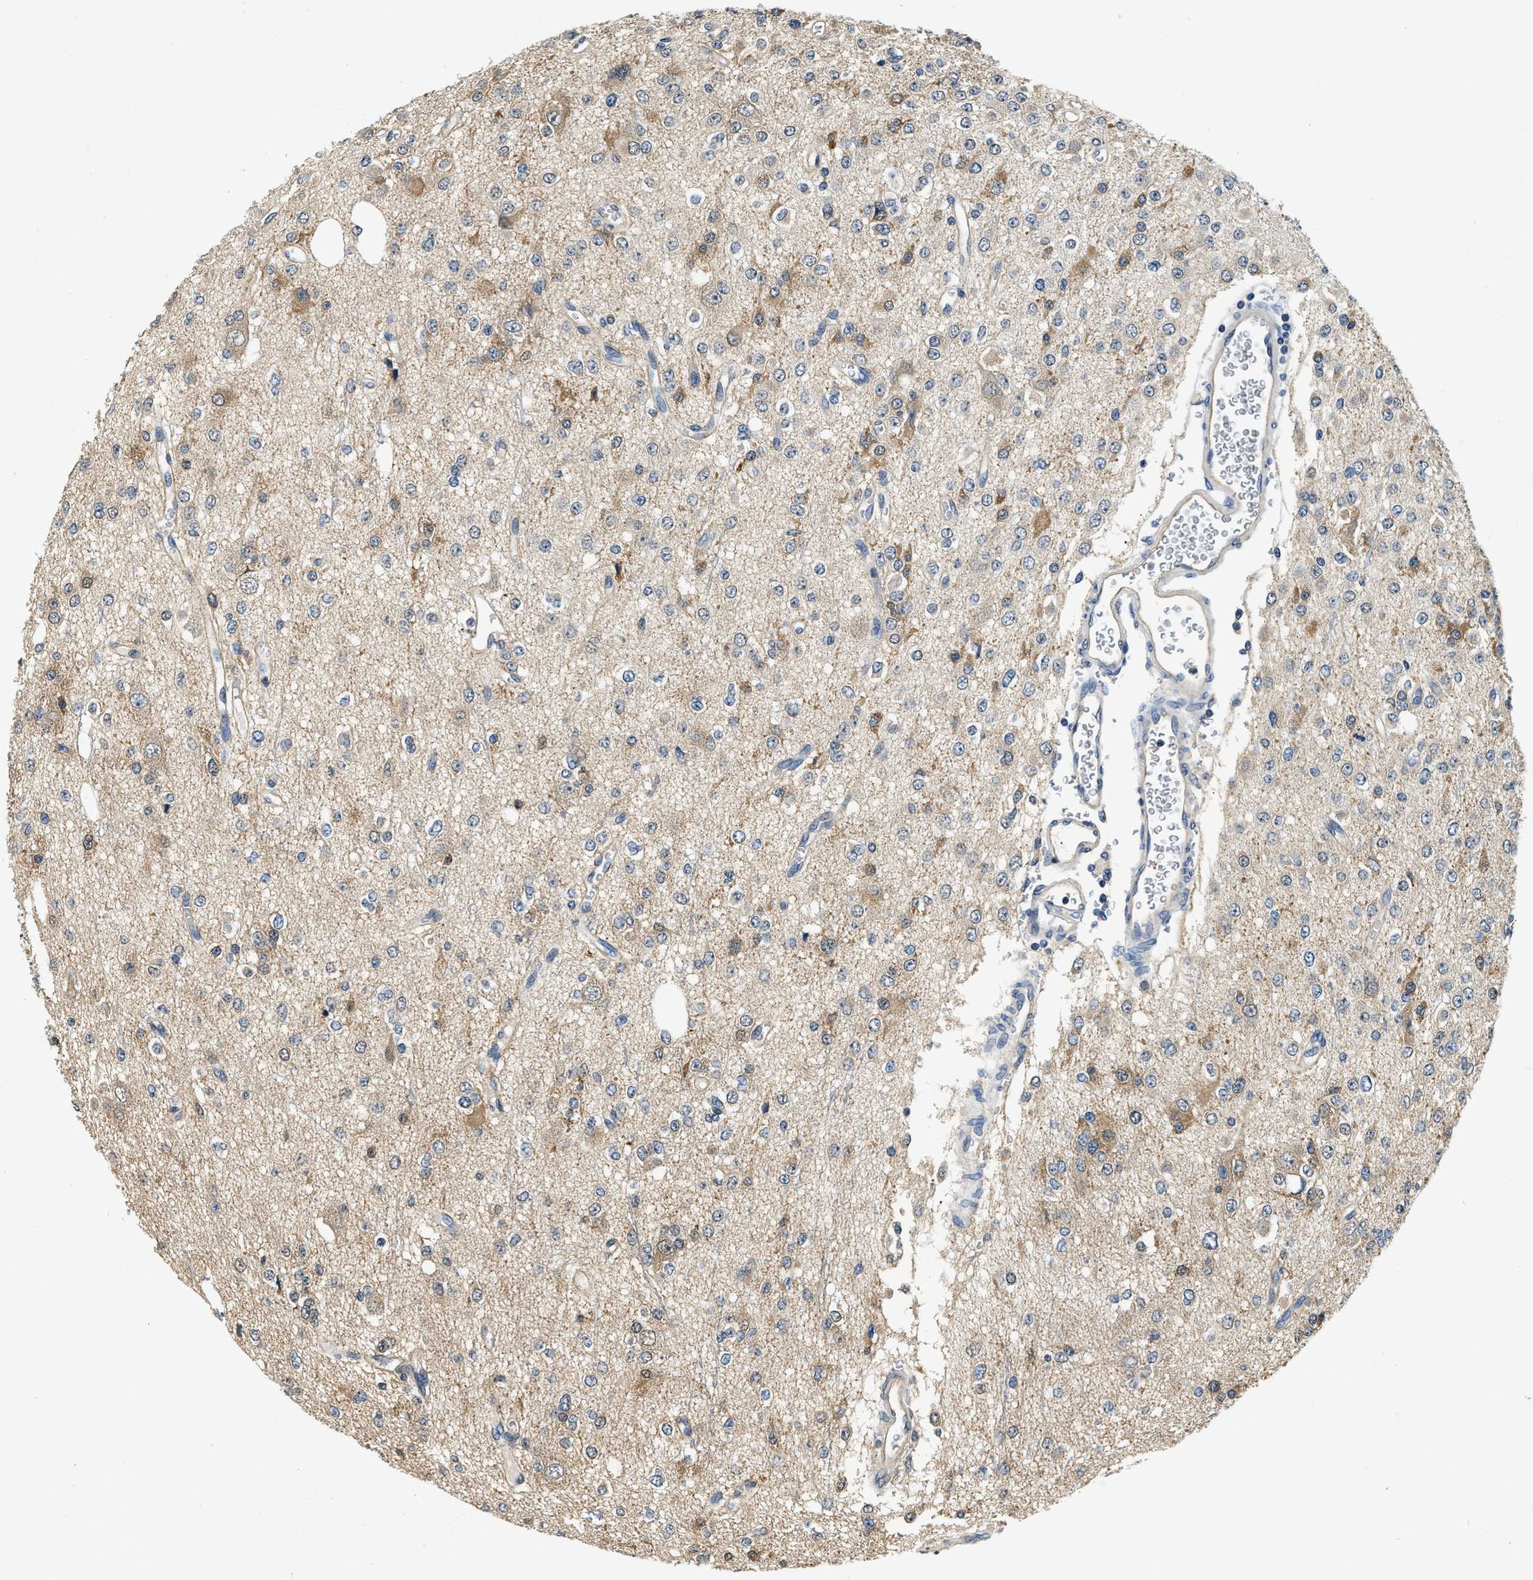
{"staining": {"intensity": "negative", "quantity": "none", "location": "none"}, "tissue": "glioma", "cell_type": "Tumor cells", "image_type": "cancer", "snomed": [{"axis": "morphology", "description": "Glioma, malignant, Low grade"}, {"axis": "topography", "description": "Brain"}], "caption": "This is an immunohistochemistry (IHC) micrograph of glioma. There is no staining in tumor cells.", "gene": "BCL7C", "patient": {"sex": "male", "age": 38}}